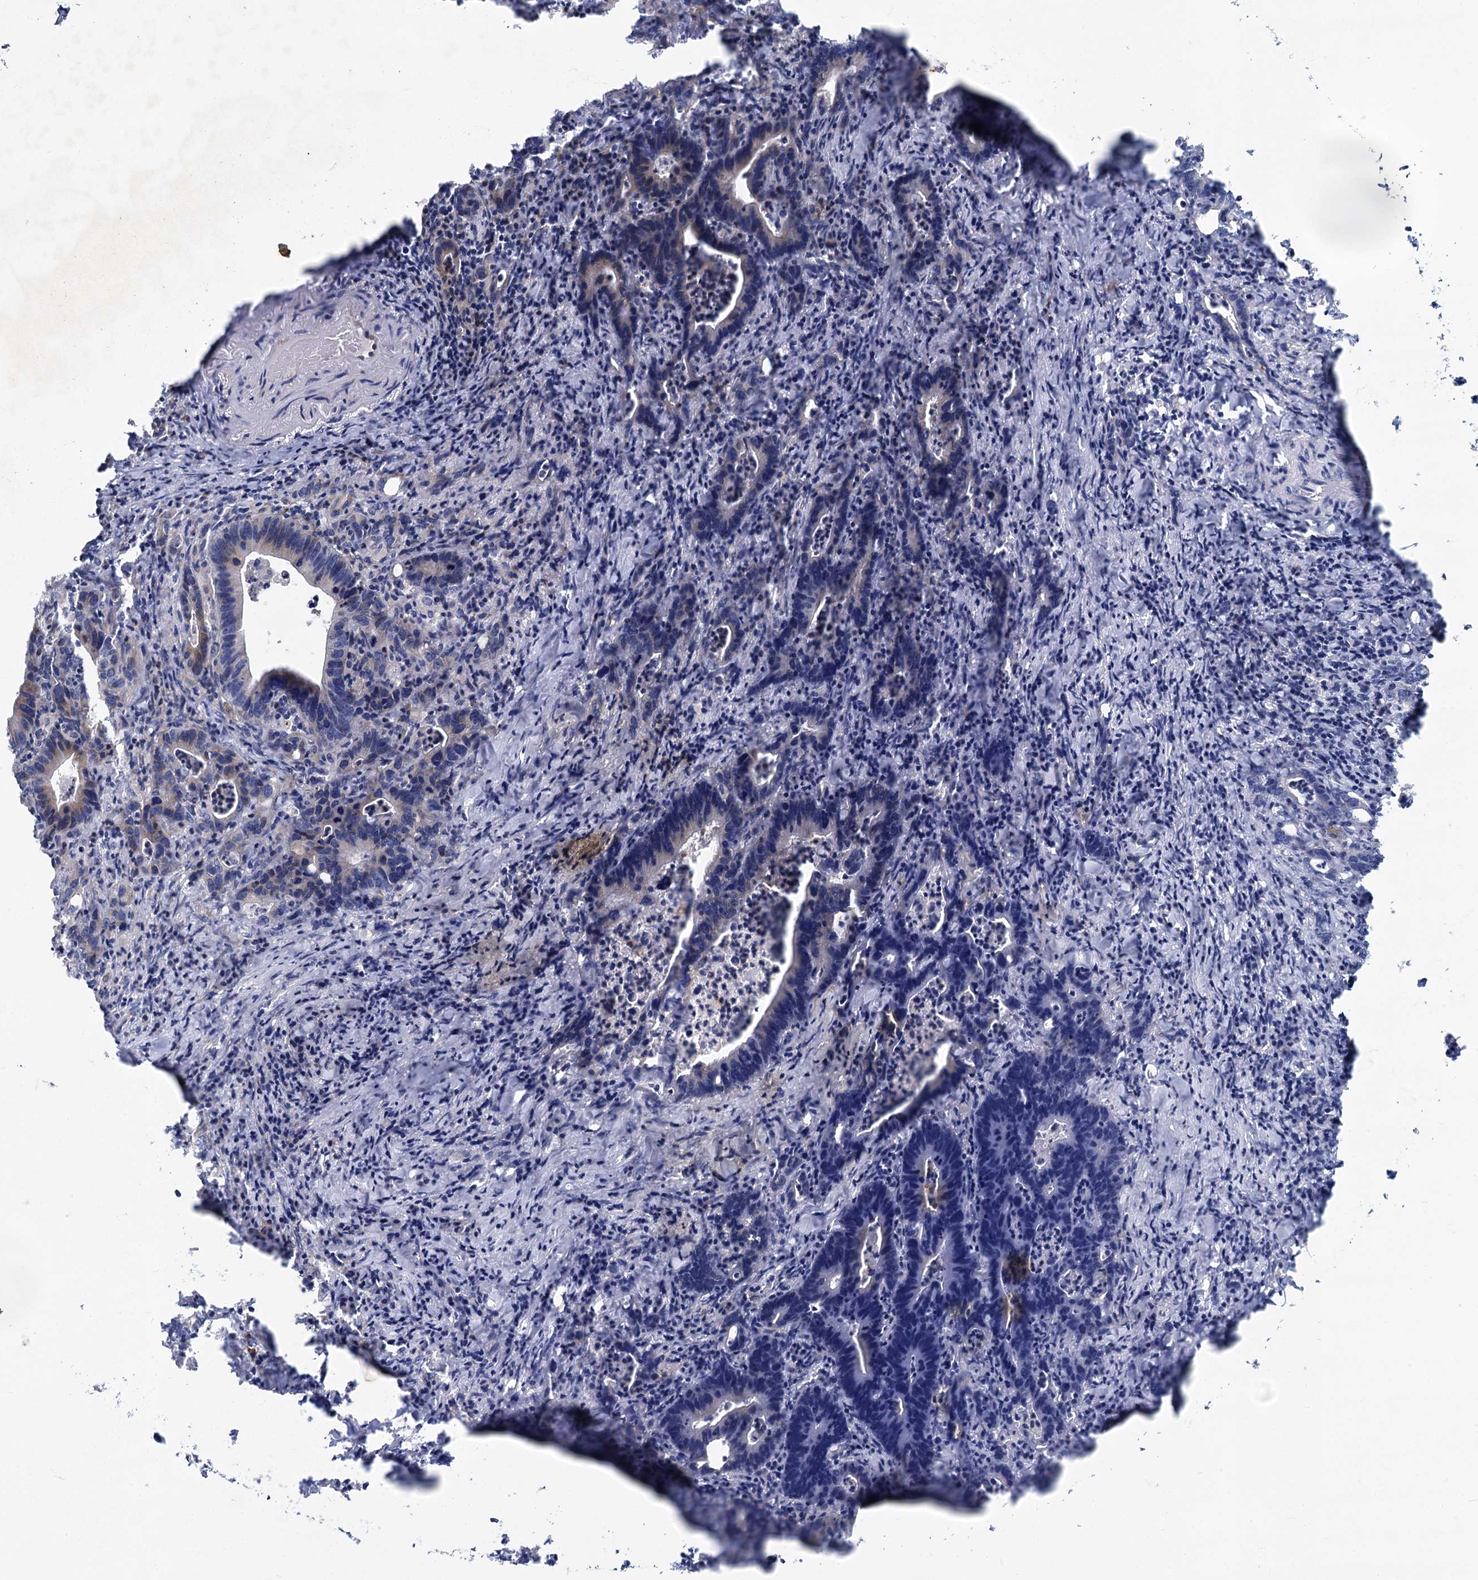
{"staining": {"intensity": "weak", "quantity": "<25%", "location": "cytoplasmic/membranous"}, "tissue": "colorectal cancer", "cell_type": "Tumor cells", "image_type": "cancer", "snomed": [{"axis": "morphology", "description": "Adenocarcinoma, NOS"}, {"axis": "topography", "description": "Colon"}], "caption": "Tumor cells are negative for brown protein staining in colorectal cancer (adenocarcinoma).", "gene": "PRSS35", "patient": {"sex": "female", "age": 75}}